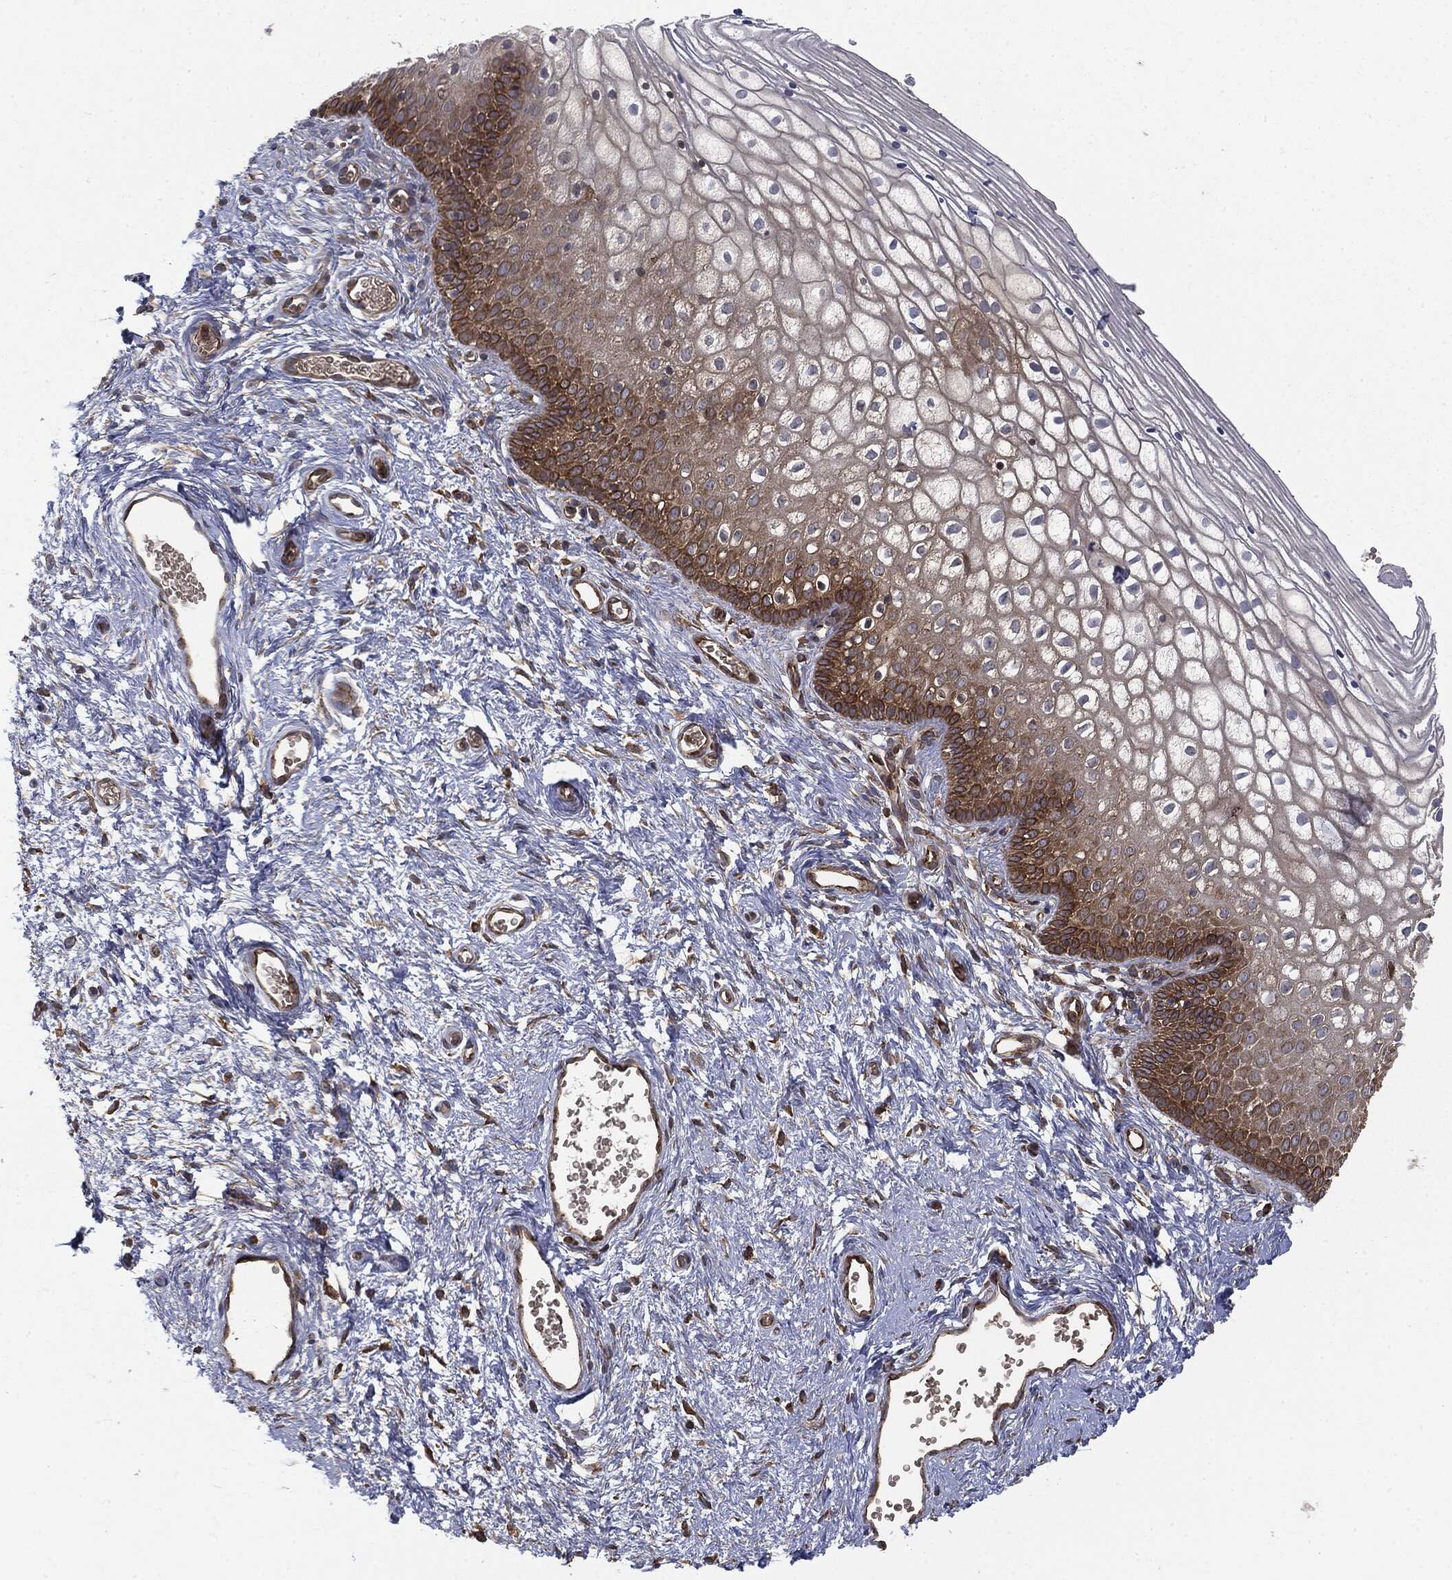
{"staining": {"intensity": "strong", "quantity": "<25%", "location": "cytoplasmic/membranous"}, "tissue": "vagina", "cell_type": "Squamous epithelial cells", "image_type": "normal", "snomed": [{"axis": "morphology", "description": "Normal tissue, NOS"}, {"axis": "topography", "description": "Vagina"}], "caption": "Immunohistochemical staining of benign vagina demonstrates strong cytoplasmic/membranous protein expression in approximately <25% of squamous epithelial cells.", "gene": "EIF2AK2", "patient": {"sex": "female", "age": 32}}